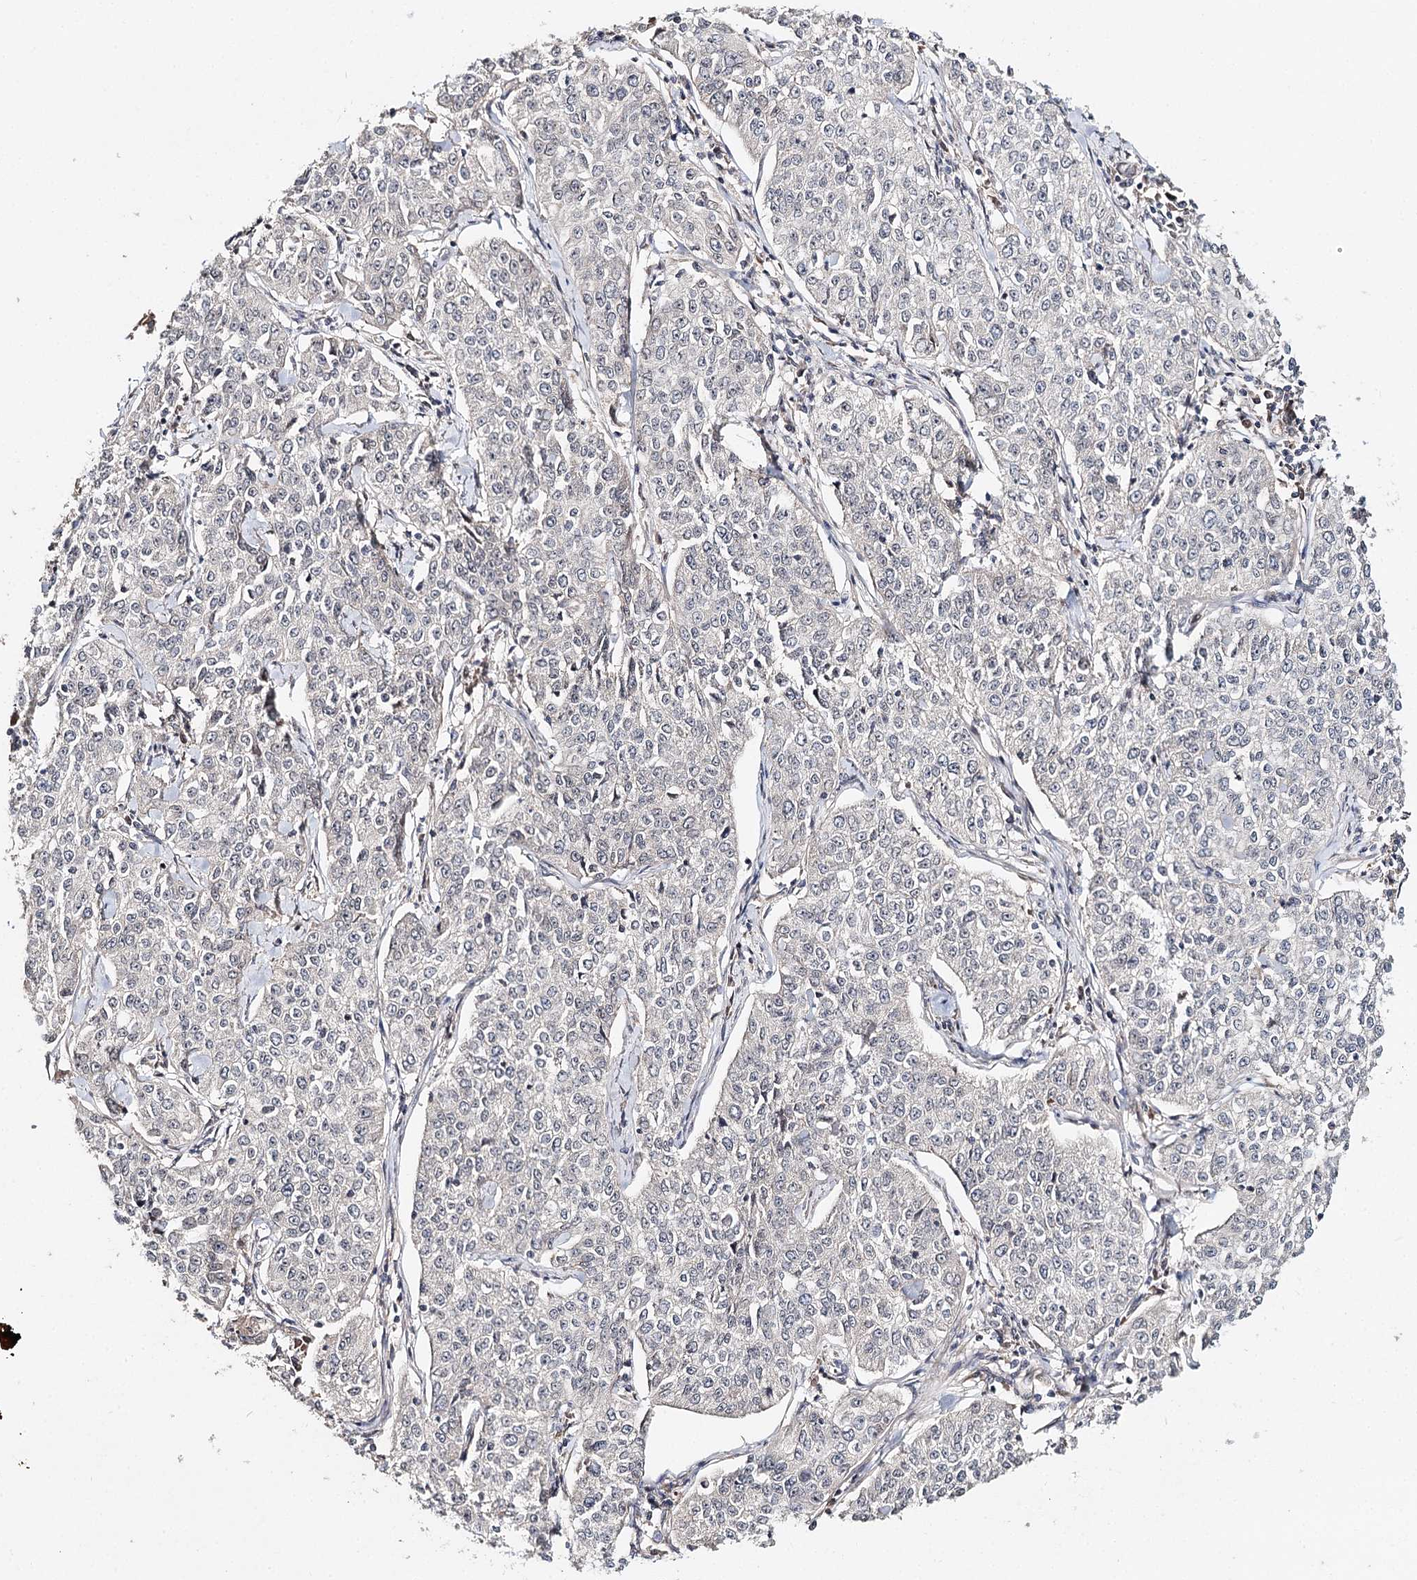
{"staining": {"intensity": "negative", "quantity": "none", "location": "none"}, "tissue": "cervical cancer", "cell_type": "Tumor cells", "image_type": "cancer", "snomed": [{"axis": "morphology", "description": "Squamous cell carcinoma, NOS"}, {"axis": "topography", "description": "Cervix"}], "caption": "The image reveals no significant positivity in tumor cells of squamous cell carcinoma (cervical). (IHC, brightfield microscopy, high magnification).", "gene": "NOPCHAP1", "patient": {"sex": "female", "age": 35}}